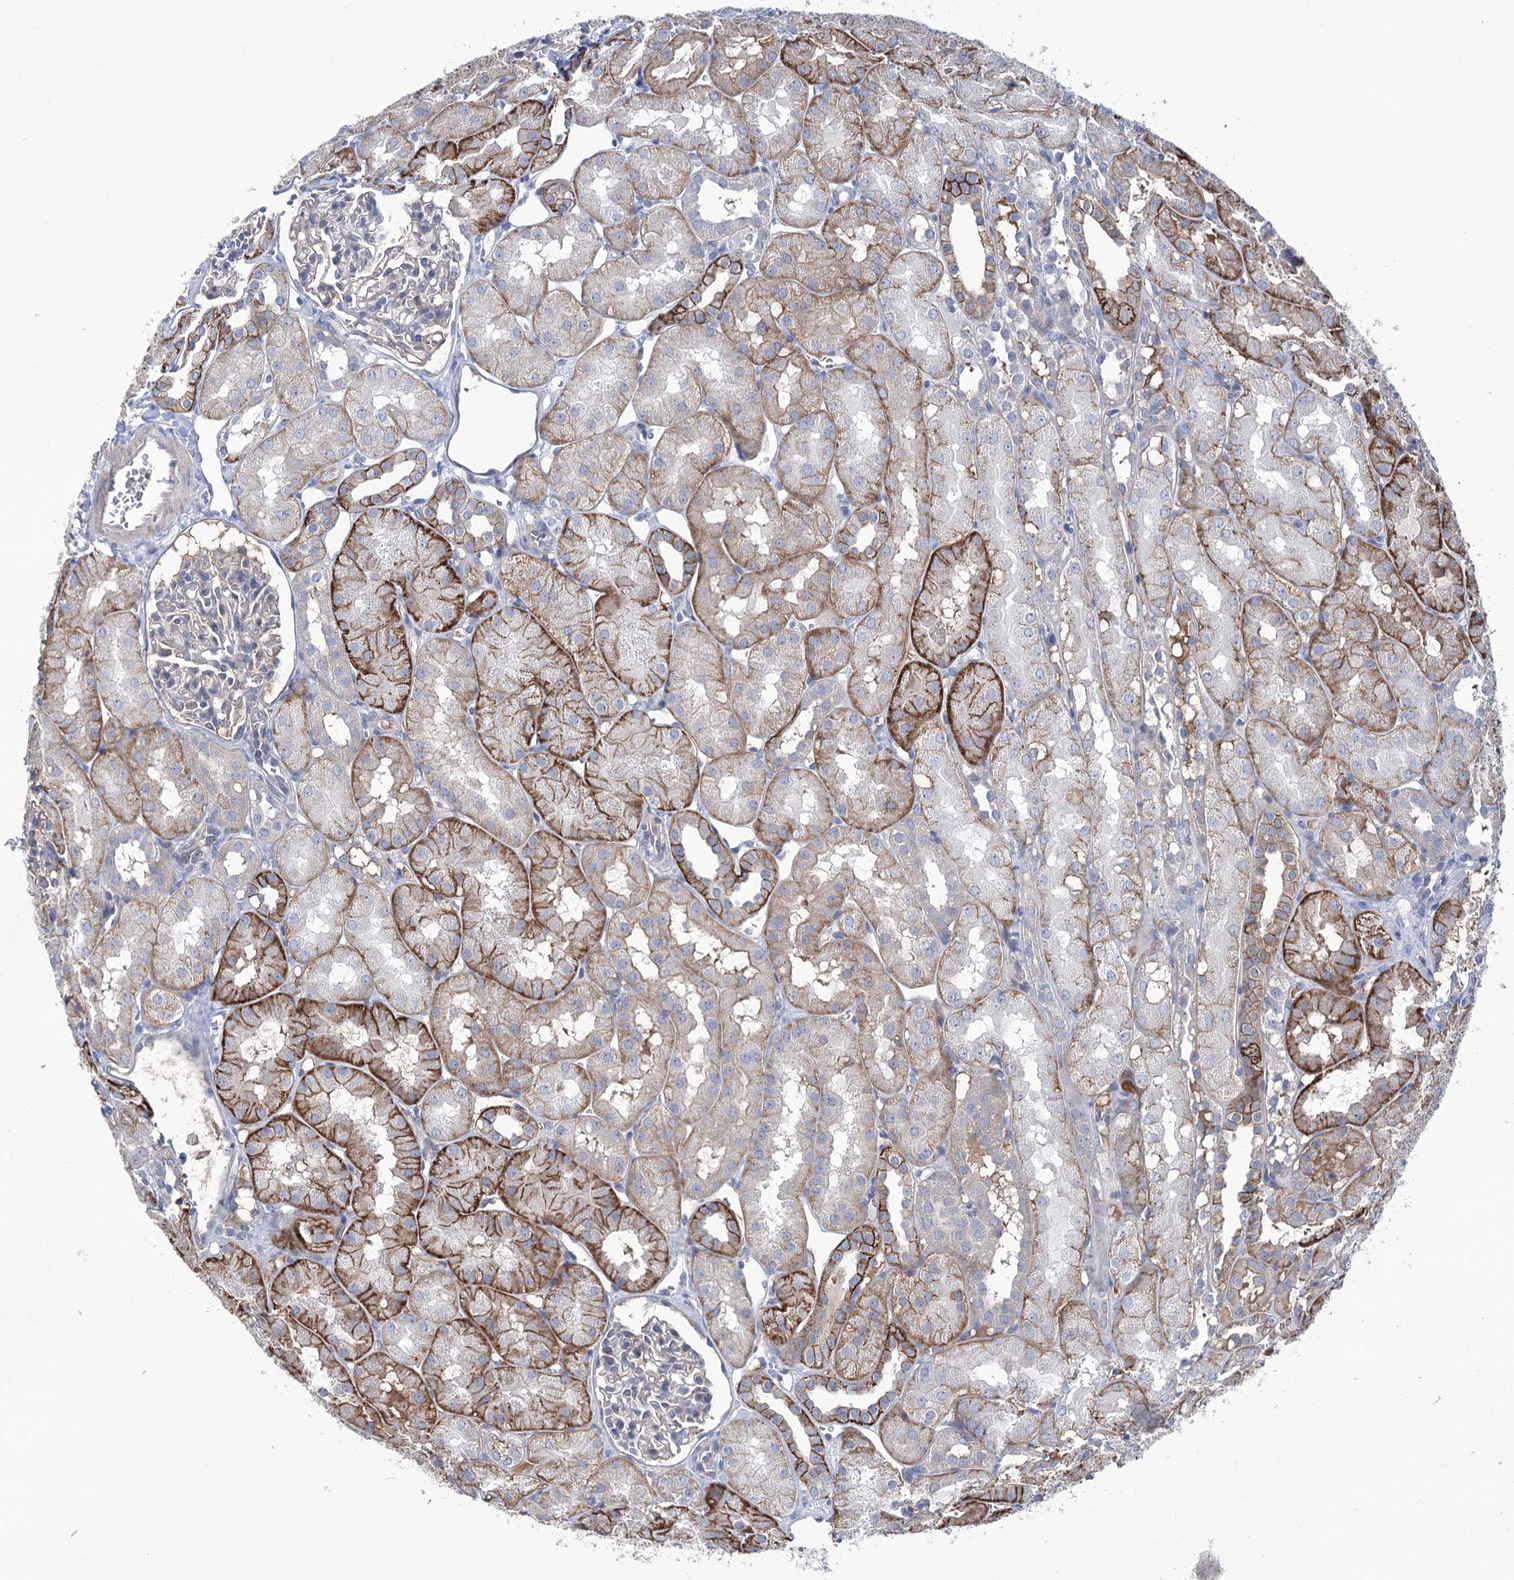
{"staining": {"intensity": "negative", "quantity": "none", "location": "none"}, "tissue": "kidney", "cell_type": "Cells in glomeruli", "image_type": "normal", "snomed": [{"axis": "morphology", "description": "Normal tissue, NOS"}, {"axis": "topography", "description": "Kidney"}, {"axis": "topography", "description": "Urinary bladder"}], "caption": "Immunohistochemistry (IHC) photomicrograph of unremarkable kidney: human kidney stained with DAB shows no significant protein staining in cells in glomeruli.", "gene": "CEP164", "patient": {"sex": "male", "age": 16}}